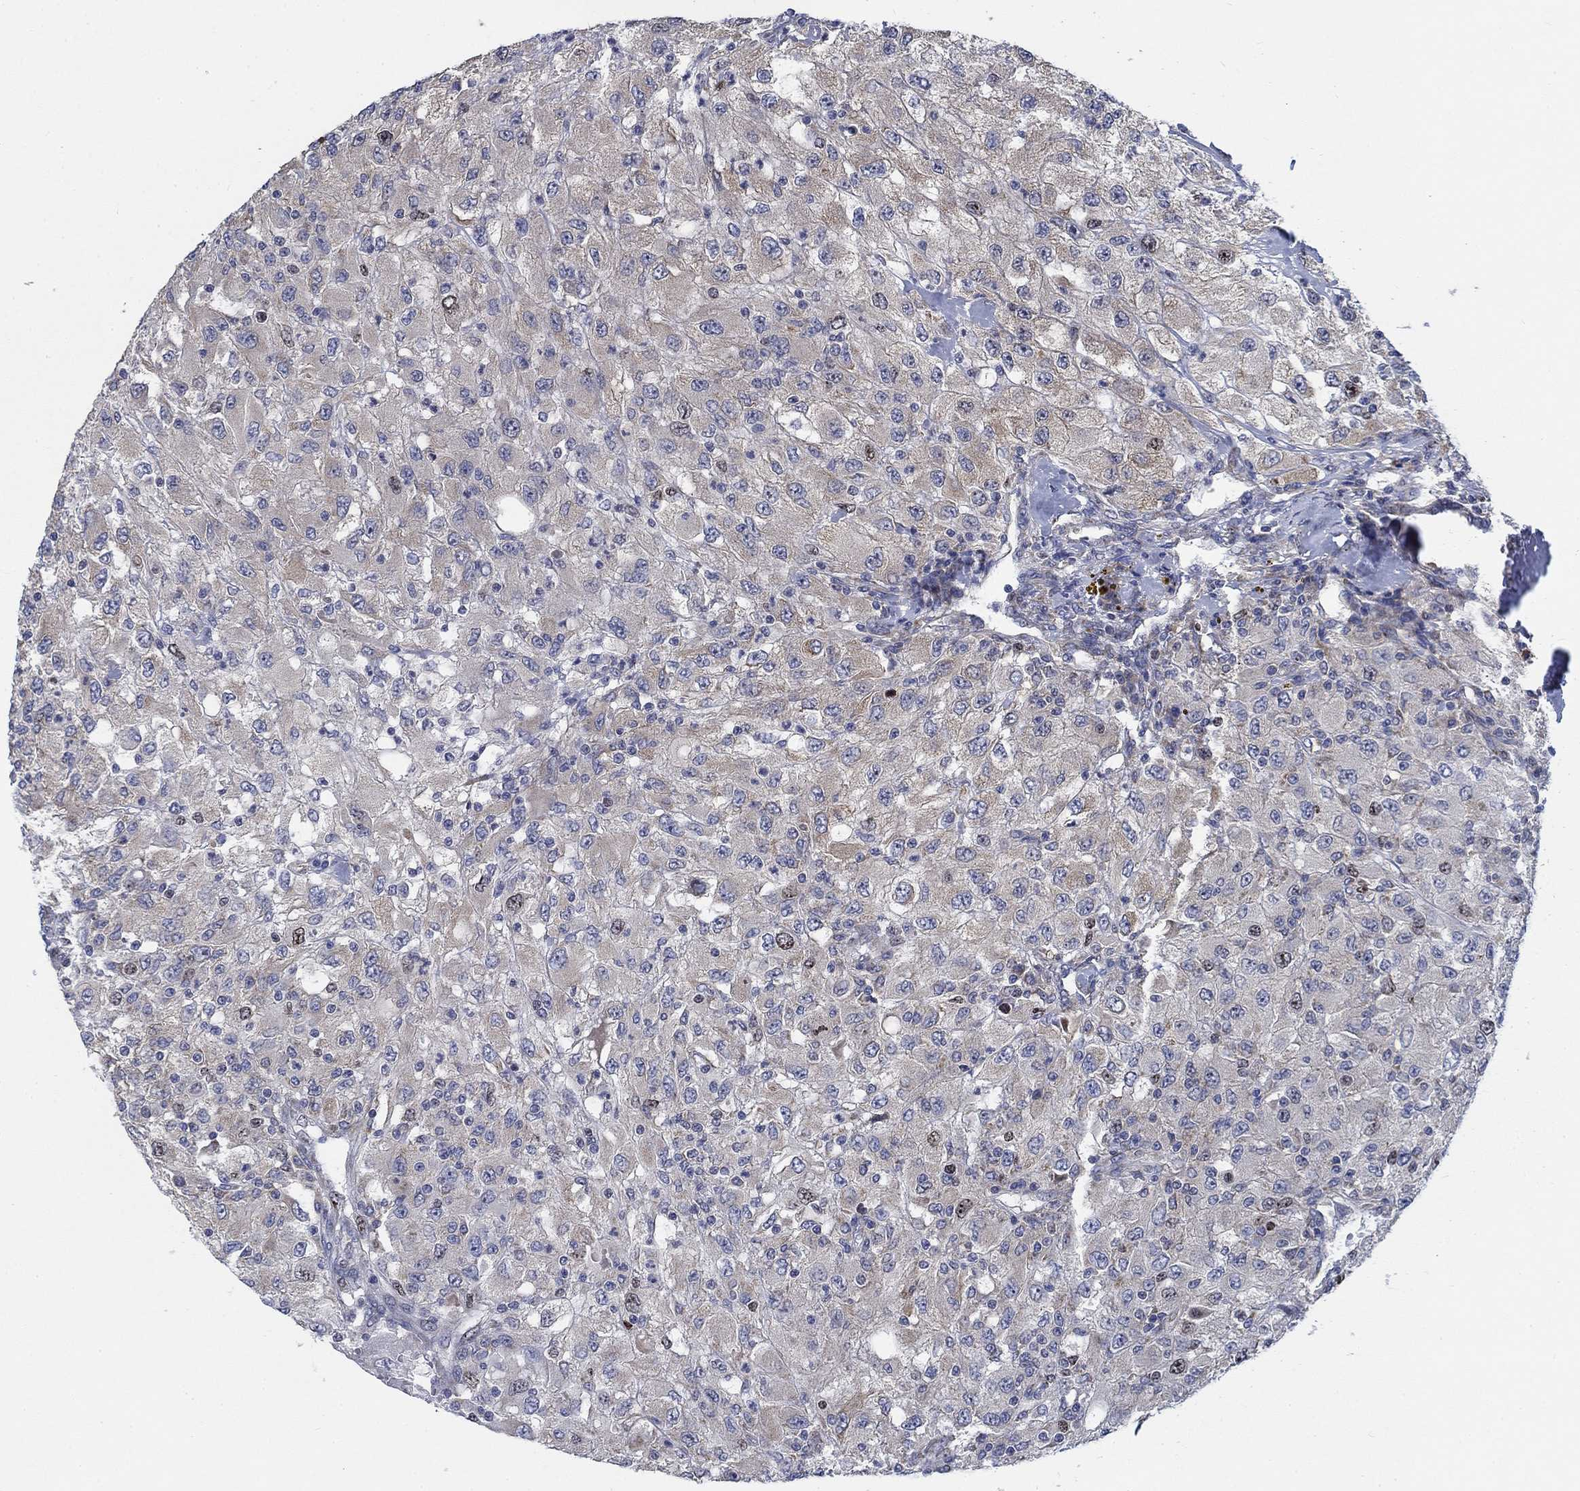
{"staining": {"intensity": "weak", "quantity": "<25%", "location": "cytoplasmic/membranous,nuclear"}, "tissue": "renal cancer", "cell_type": "Tumor cells", "image_type": "cancer", "snomed": [{"axis": "morphology", "description": "Adenocarcinoma, NOS"}, {"axis": "topography", "description": "Kidney"}], "caption": "This micrograph is of renal adenocarcinoma stained with immunohistochemistry to label a protein in brown with the nuclei are counter-stained blue. There is no positivity in tumor cells.", "gene": "MMP24", "patient": {"sex": "female", "age": 67}}